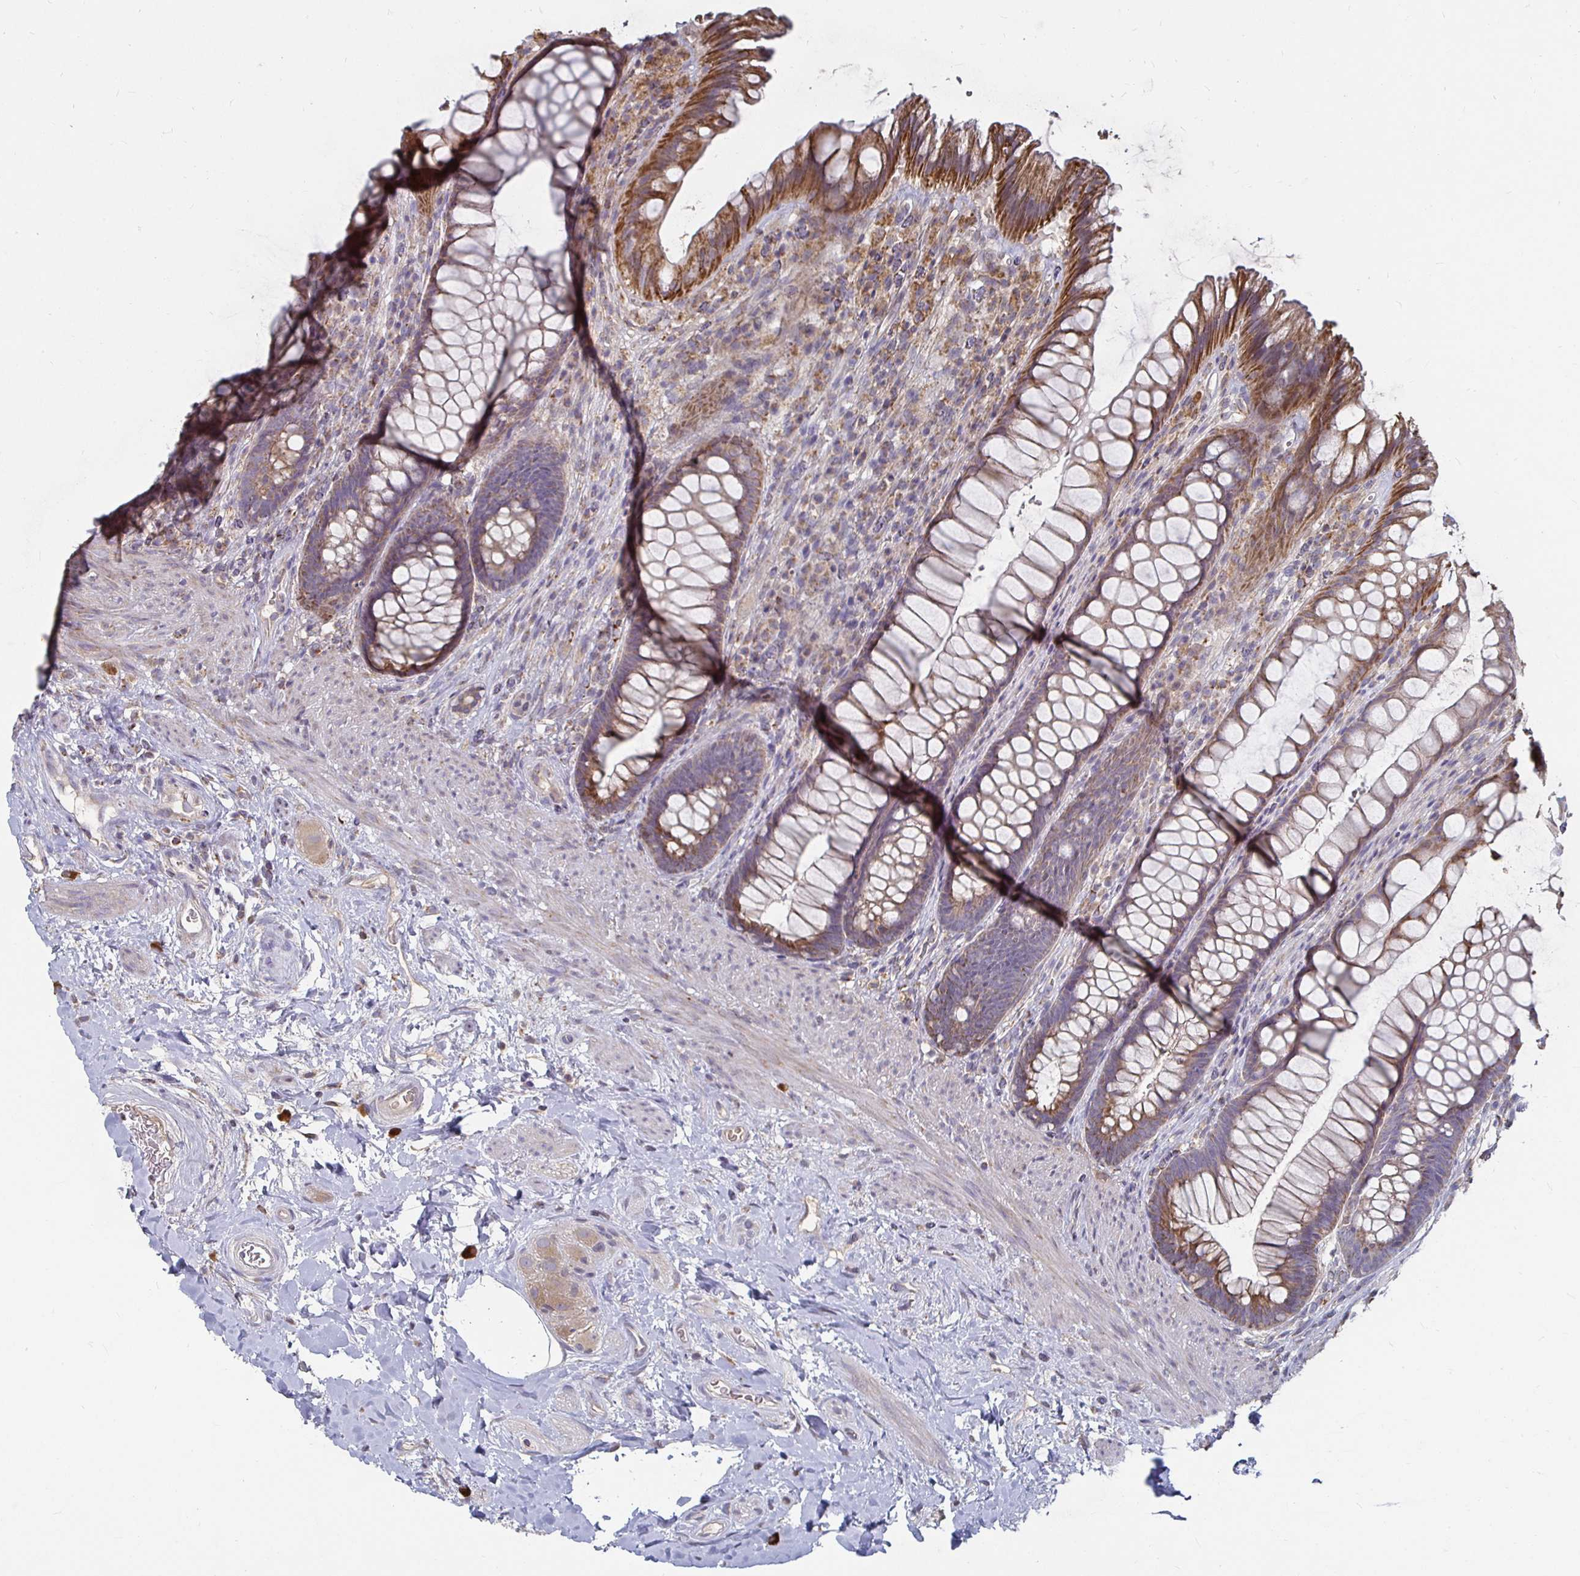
{"staining": {"intensity": "moderate", "quantity": ">75%", "location": "cytoplasmic/membranous"}, "tissue": "rectum", "cell_type": "Glandular cells", "image_type": "normal", "snomed": [{"axis": "morphology", "description": "Normal tissue, NOS"}, {"axis": "topography", "description": "Rectum"}], "caption": "Immunohistochemical staining of unremarkable human rectum shows moderate cytoplasmic/membranous protein expression in approximately >75% of glandular cells.", "gene": "RNF144B", "patient": {"sex": "male", "age": 53}}